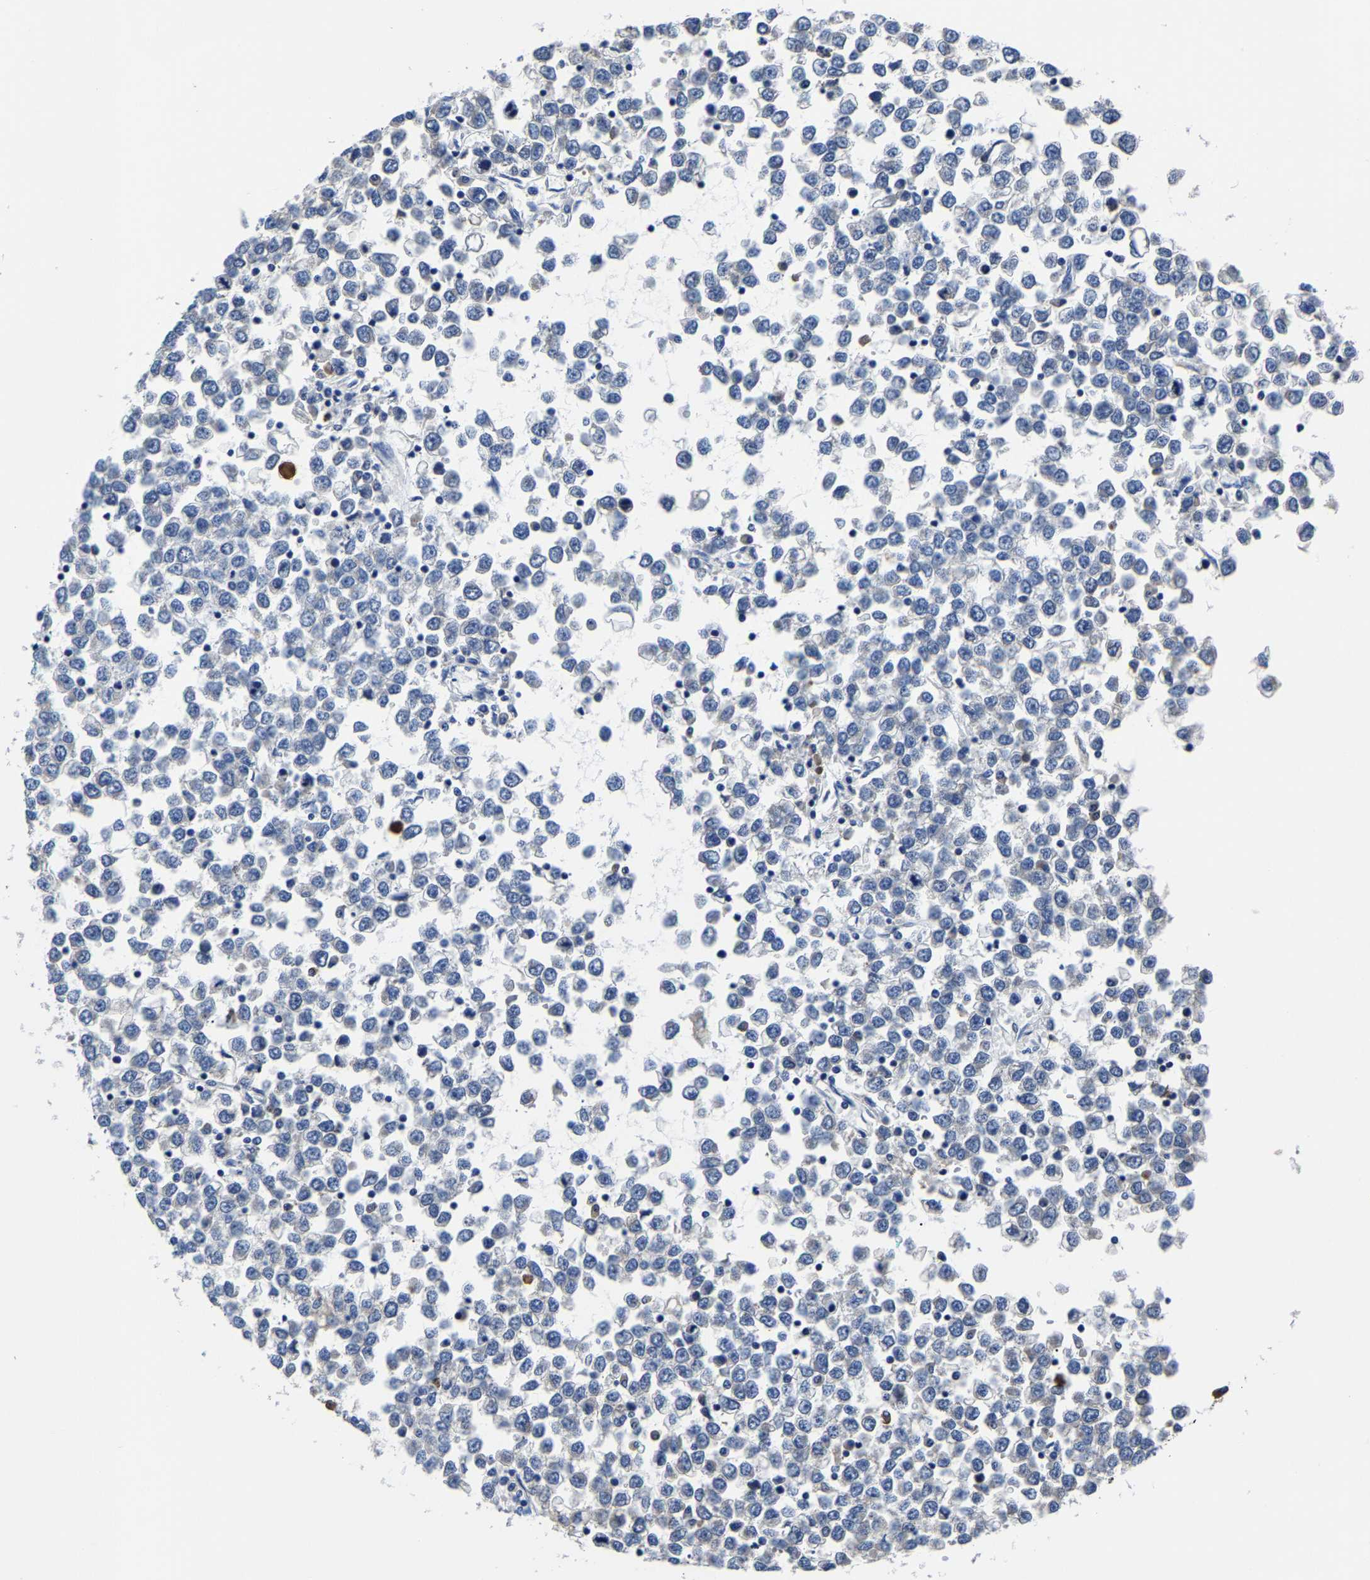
{"staining": {"intensity": "negative", "quantity": "none", "location": "none"}, "tissue": "testis cancer", "cell_type": "Tumor cells", "image_type": "cancer", "snomed": [{"axis": "morphology", "description": "Seminoma, NOS"}, {"axis": "topography", "description": "Testis"}], "caption": "Immunohistochemistry histopathology image of testis cancer stained for a protein (brown), which shows no expression in tumor cells.", "gene": "SRPK2", "patient": {"sex": "male", "age": 65}}